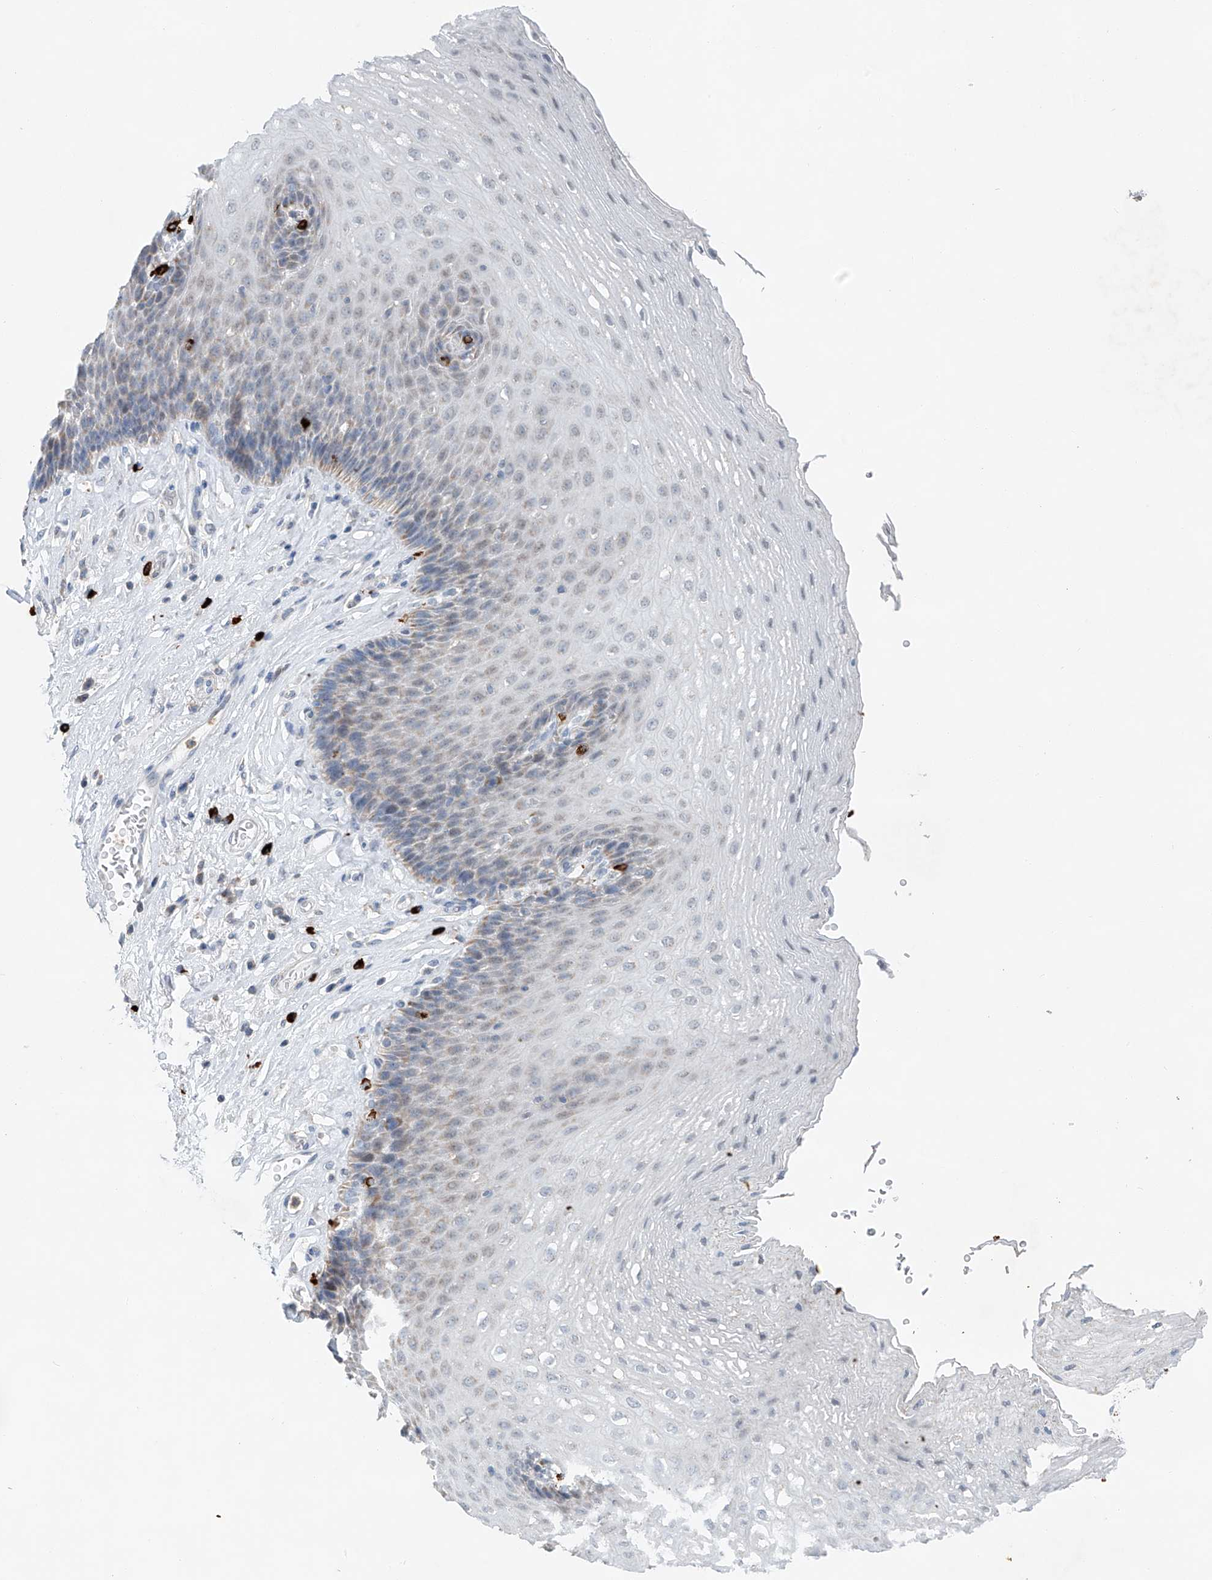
{"staining": {"intensity": "moderate", "quantity": "<25%", "location": "cytoplasmic/membranous"}, "tissue": "esophagus", "cell_type": "Squamous epithelial cells", "image_type": "normal", "snomed": [{"axis": "morphology", "description": "Normal tissue, NOS"}, {"axis": "topography", "description": "Esophagus"}], "caption": "Immunohistochemistry photomicrograph of benign human esophagus stained for a protein (brown), which displays low levels of moderate cytoplasmic/membranous staining in about <25% of squamous epithelial cells.", "gene": "KLF15", "patient": {"sex": "female", "age": 66}}